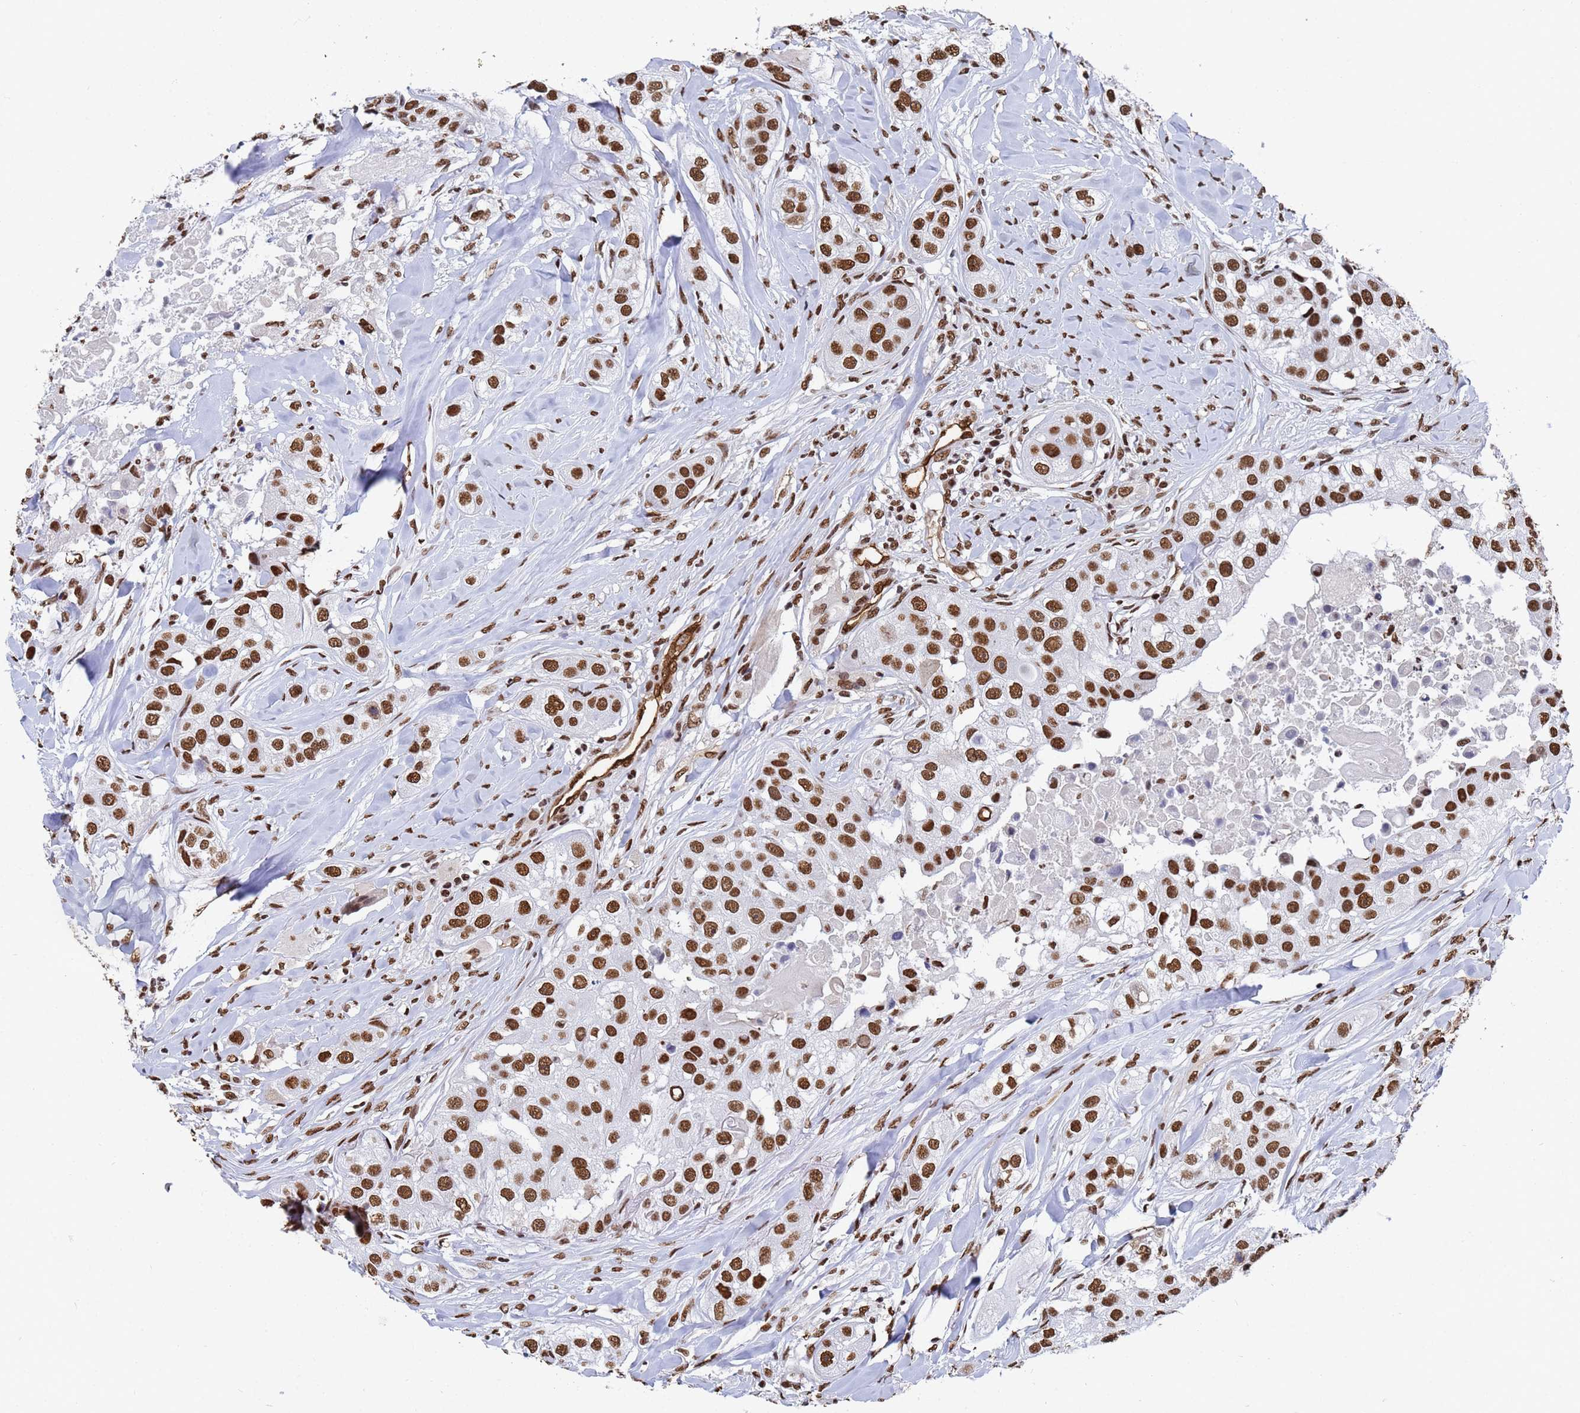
{"staining": {"intensity": "strong", "quantity": ">75%", "location": "nuclear"}, "tissue": "head and neck cancer", "cell_type": "Tumor cells", "image_type": "cancer", "snomed": [{"axis": "morphology", "description": "Normal tissue, NOS"}, {"axis": "morphology", "description": "Squamous cell carcinoma, NOS"}, {"axis": "topography", "description": "Skeletal muscle"}, {"axis": "topography", "description": "Head-Neck"}], "caption": "Immunohistochemistry (IHC) image of neoplastic tissue: head and neck cancer (squamous cell carcinoma) stained using immunohistochemistry (IHC) reveals high levels of strong protein expression localized specifically in the nuclear of tumor cells, appearing as a nuclear brown color.", "gene": "RAVER2", "patient": {"sex": "male", "age": 51}}